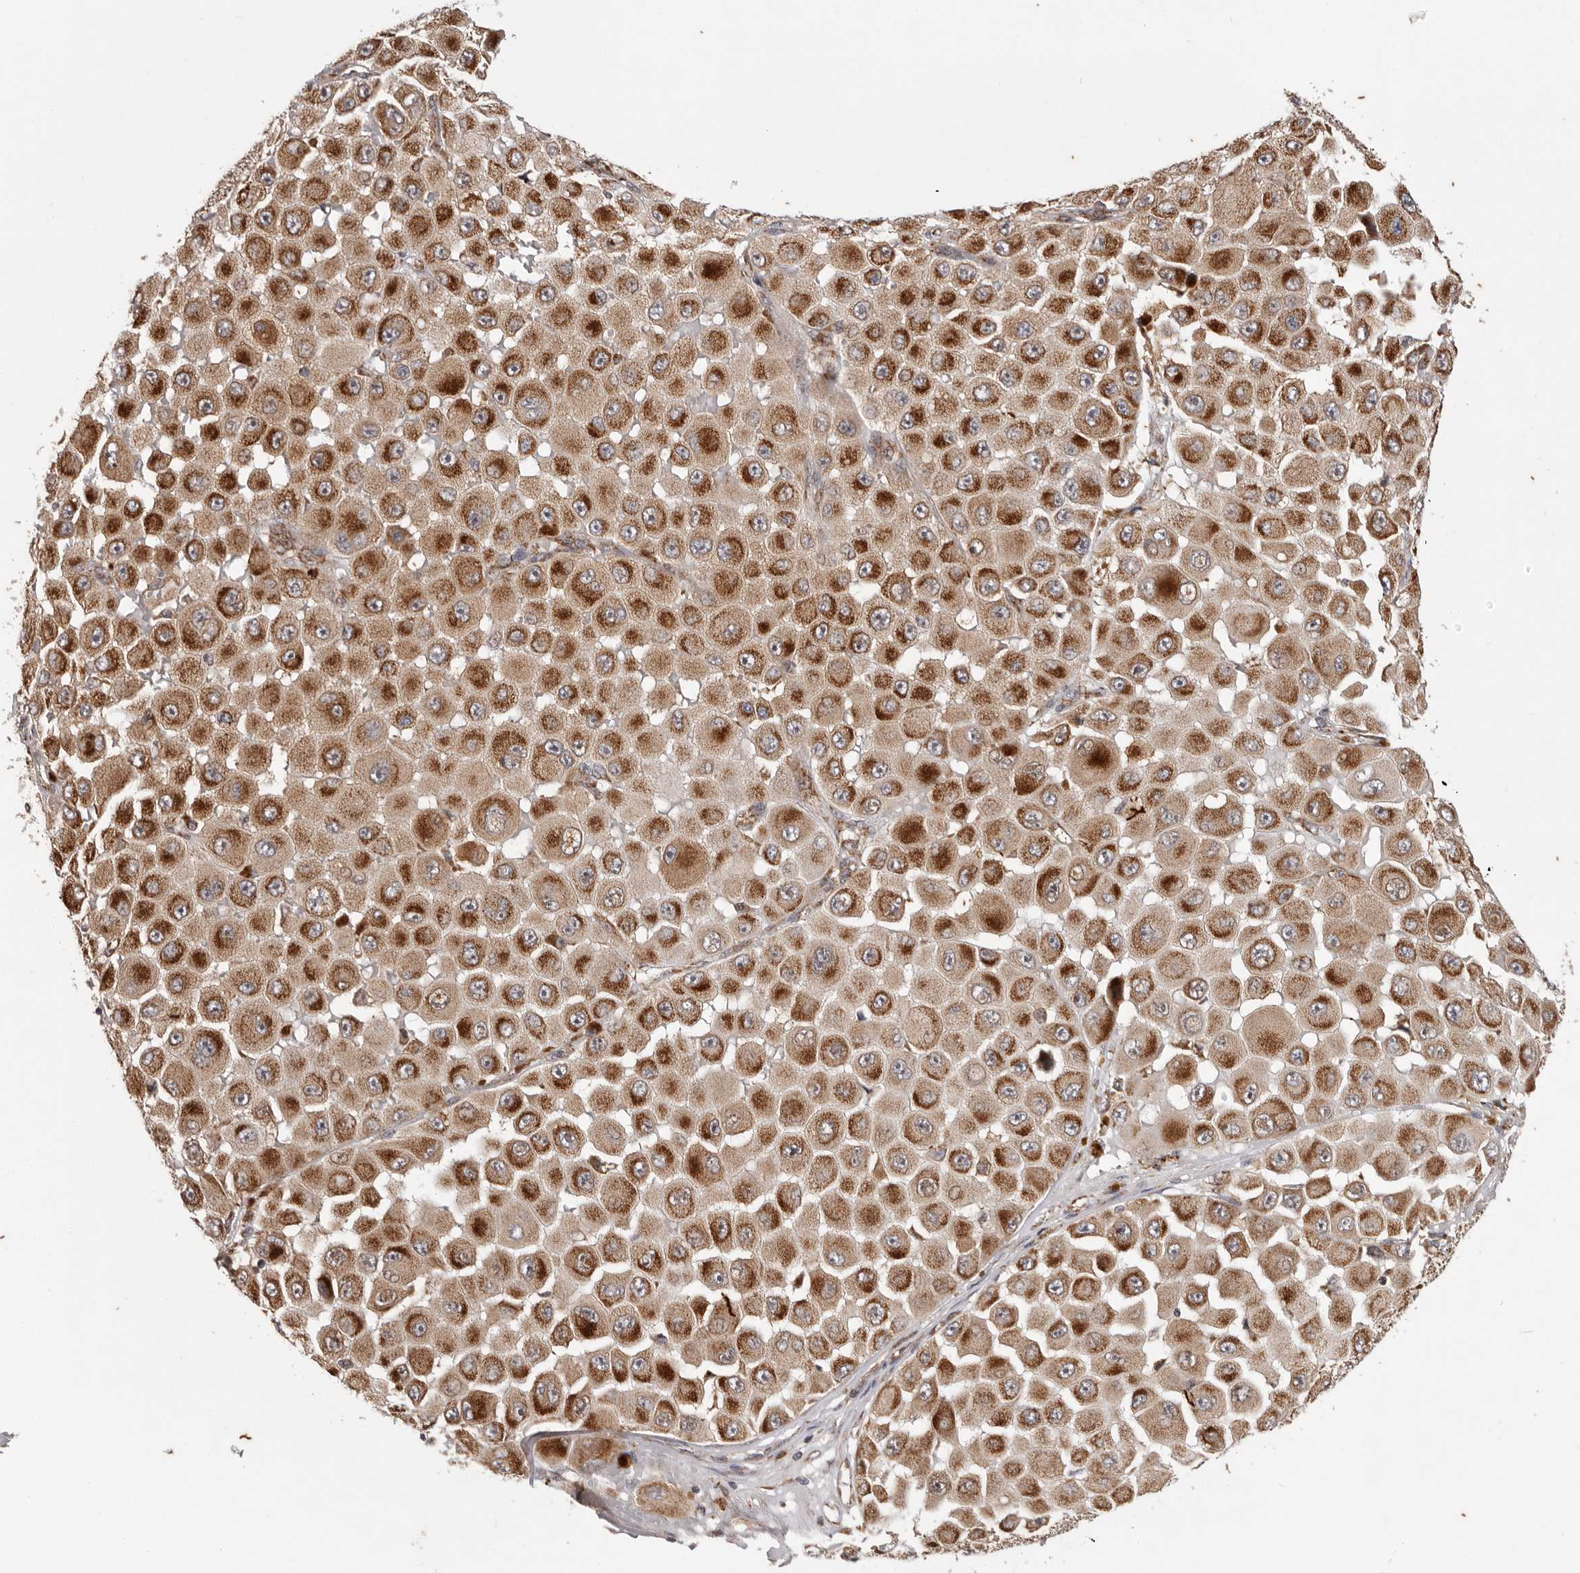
{"staining": {"intensity": "strong", "quantity": ">75%", "location": "cytoplasmic/membranous"}, "tissue": "melanoma", "cell_type": "Tumor cells", "image_type": "cancer", "snomed": [{"axis": "morphology", "description": "Malignant melanoma, NOS"}, {"axis": "topography", "description": "Skin"}], "caption": "Melanoma was stained to show a protein in brown. There is high levels of strong cytoplasmic/membranous expression in approximately >75% of tumor cells. Immunohistochemistry (ihc) stains the protein of interest in brown and the nuclei are stained blue.", "gene": "MRPS10", "patient": {"sex": "female", "age": 81}}